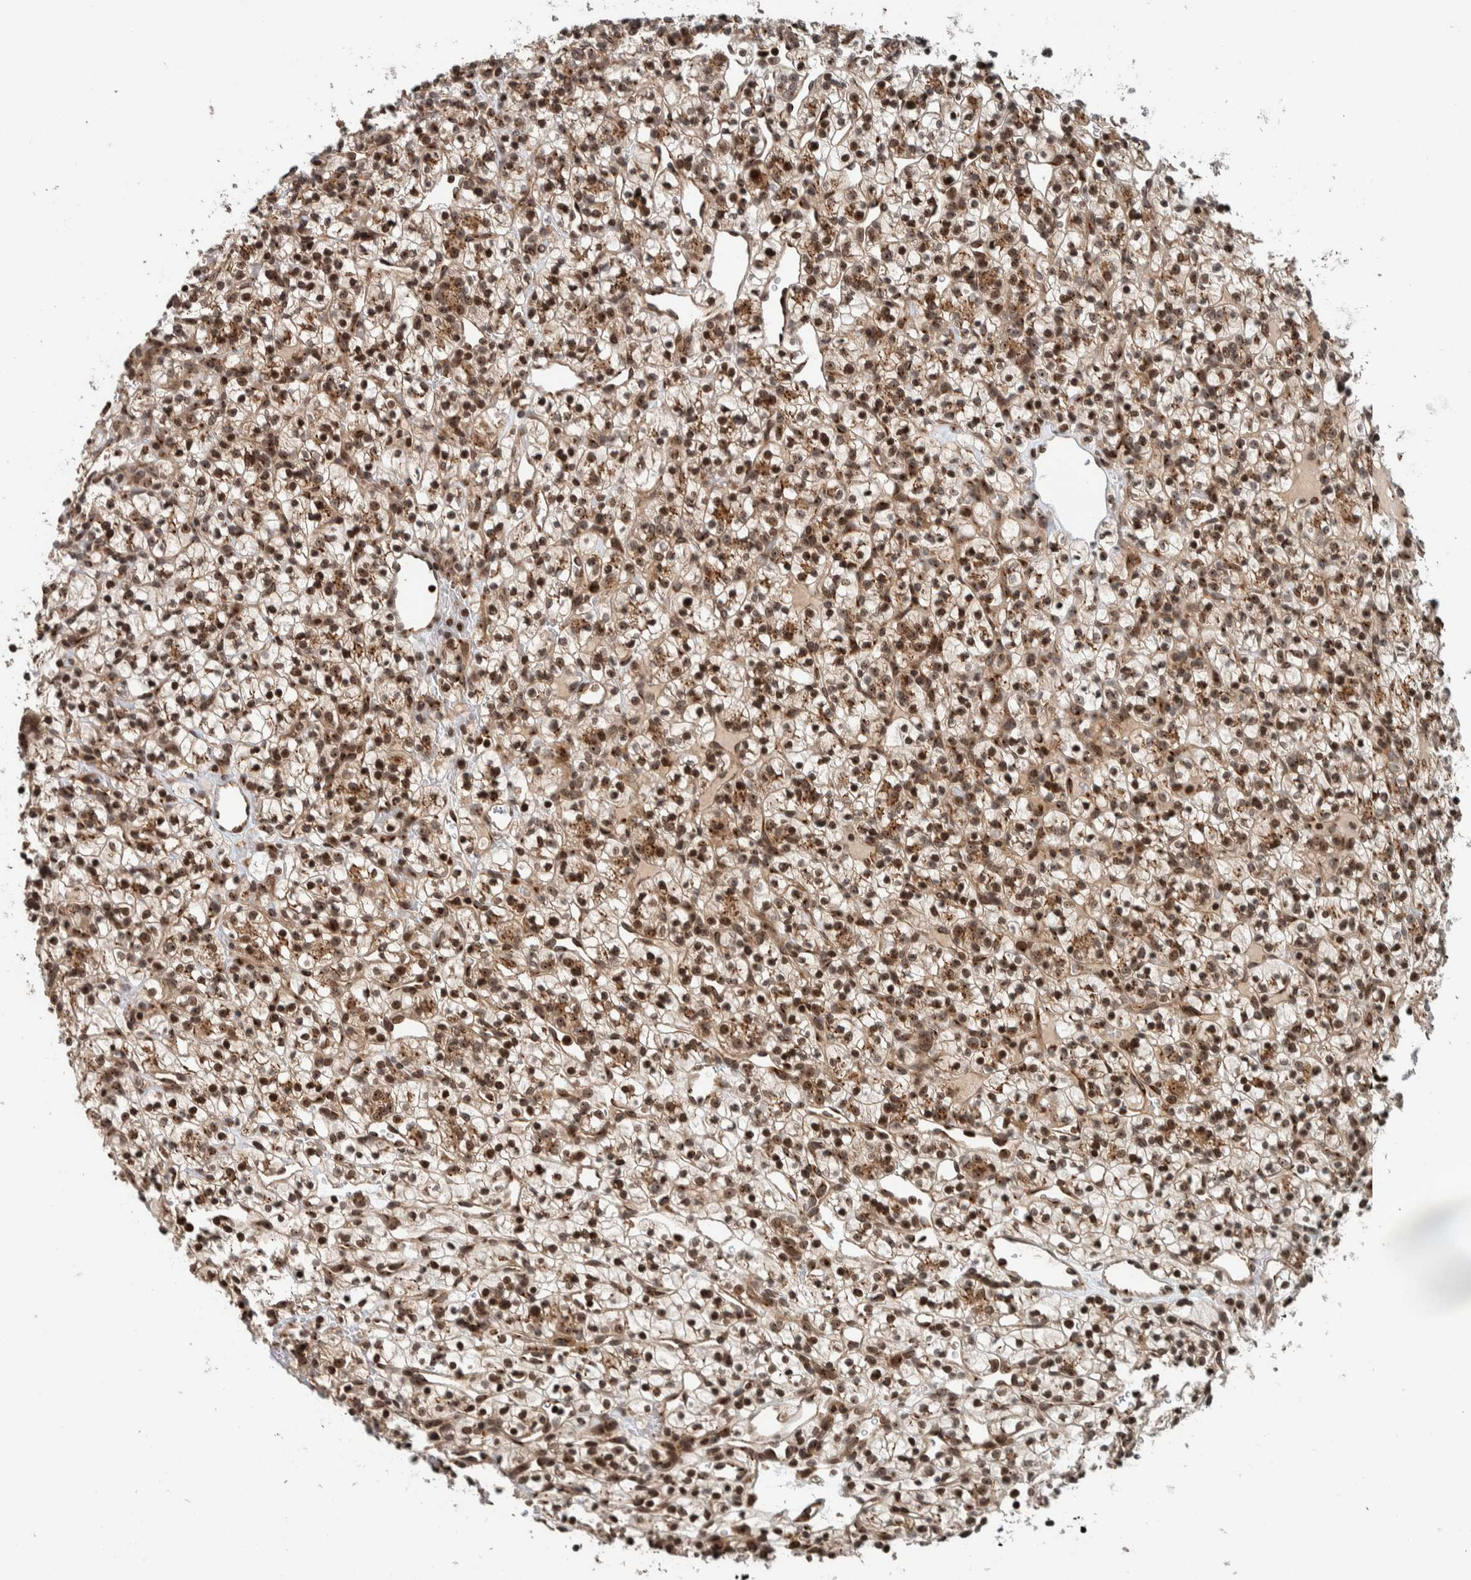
{"staining": {"intensity": "moderate", "quantity": ">75%", "location": "cytoplasmic/membranous,nuclear"}, "tissue": "renal cancer", "cell_type": "Tumor cells", "image_type": "cancer", "snomed": [{"axis": "morphology", "description": "Adenocarcinoma, NOS"}, {"axis": "topography", "description": "Kidney"}], "caption": "There is medium levels of moderate cytoplasmic/membranous and nuclear positivity in tumor cells of renal cancer (adenocarcinoma), as demonstrated by immunohistochemical staining (brown color).", "gene": "CCDC182", "patient": {"sex": "female", "age": 57}}